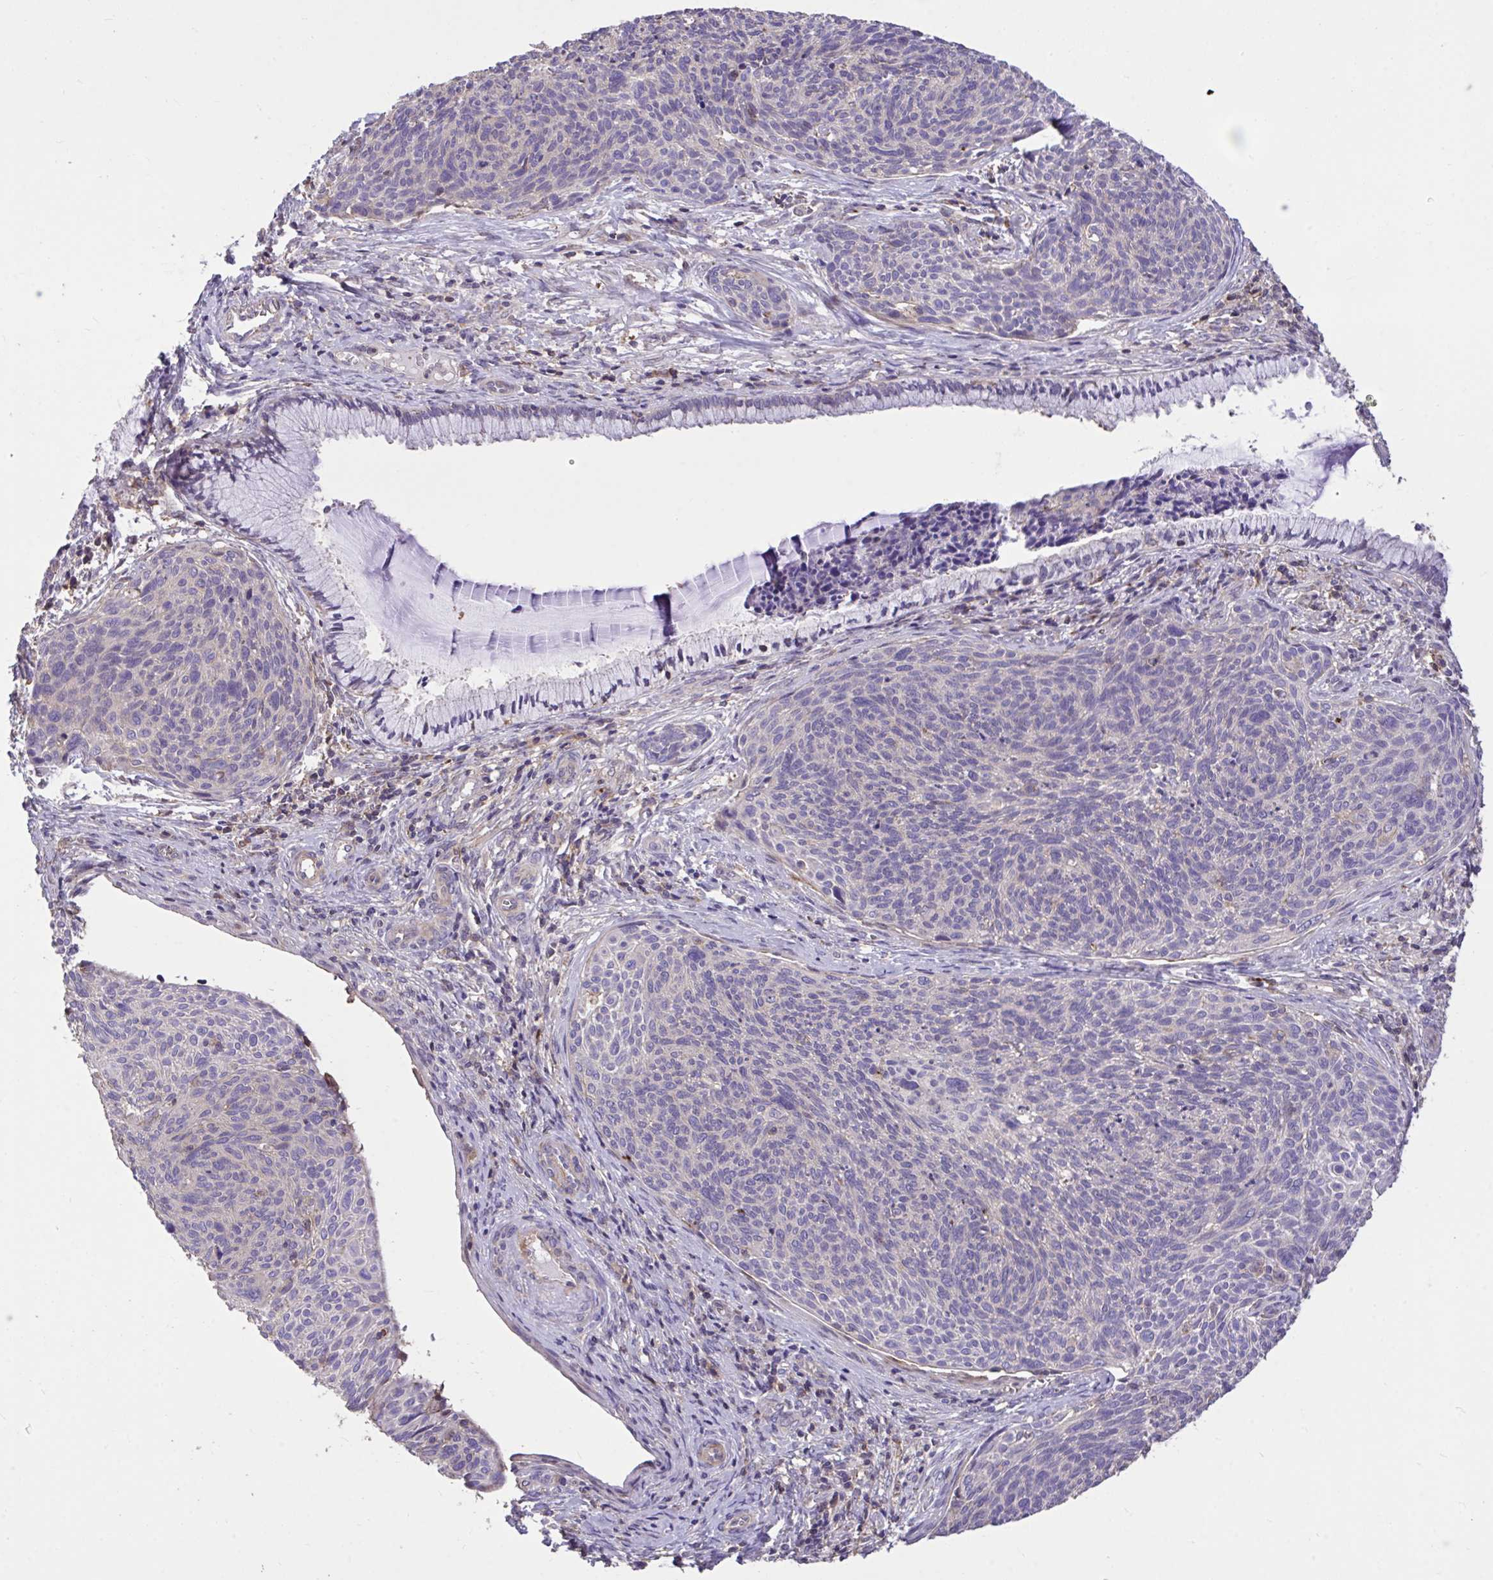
{"staining": {"intensity": "negative", "quantity": "none", "location": "none"}, "tissue": "cervical cancer", "cell_type": "Tumor cells", "image_type": "cancer", "snomed": [{"axis": "morphology", "description": "Squamous cell carcinoma, NOS"}, {"axis": "topography", "description": "Cervix"}], "caption": "Immunohistochemical staining of cervical cancer displays no significant staining in tumor cells.", "gene": "IGFL2", "patient": {"sex": "female", "age": 49}}